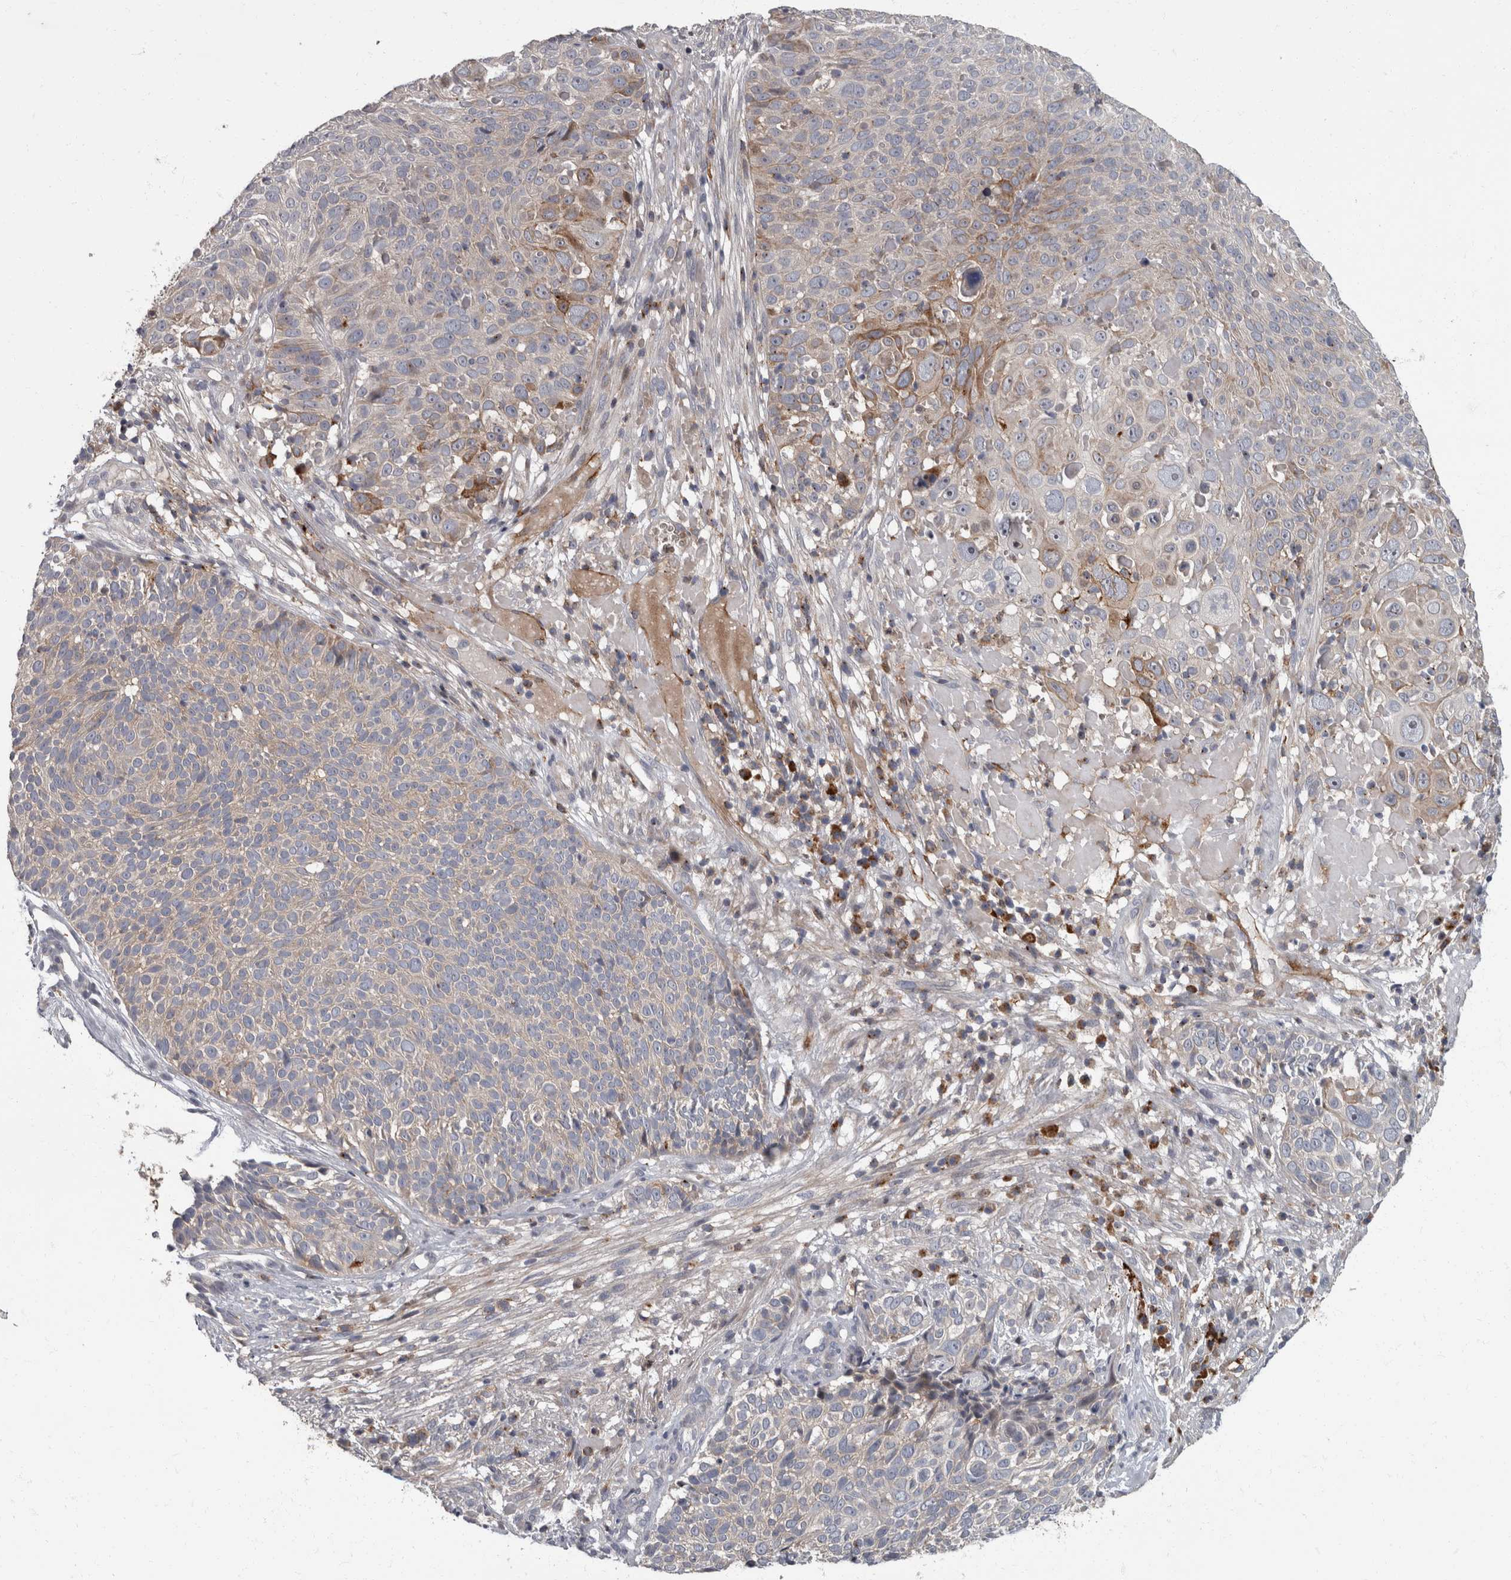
{"staining": {"intensity": "moderate", "quantity": "25%-75%", "location": "cytoplasmic/membranous"}, "tissue": "cervical cancer", "cell_type": "Tumor cells", "image_type": "cancer", "snomed": [{"axis": "morphology", "description": "Squamous cell carcinoma, NOS"}, {"axis": "topography", "description": "Cervix"}], "caption": "Immunohistochemistry staining of cervical squamous cell carcinoma, which displays medium levels of moderate cytoplasmic/membranous staining in approximately 25%-75% of tumor cells indicating moderate cytoplasmic/membranous protein expression. The staining was performed using DAB (brown) for protein detection and nuclei were counterstained in hematoxylin (blue).", "gene": "CDC42BPG", "patient": {"sex": "female", "age": 74}}